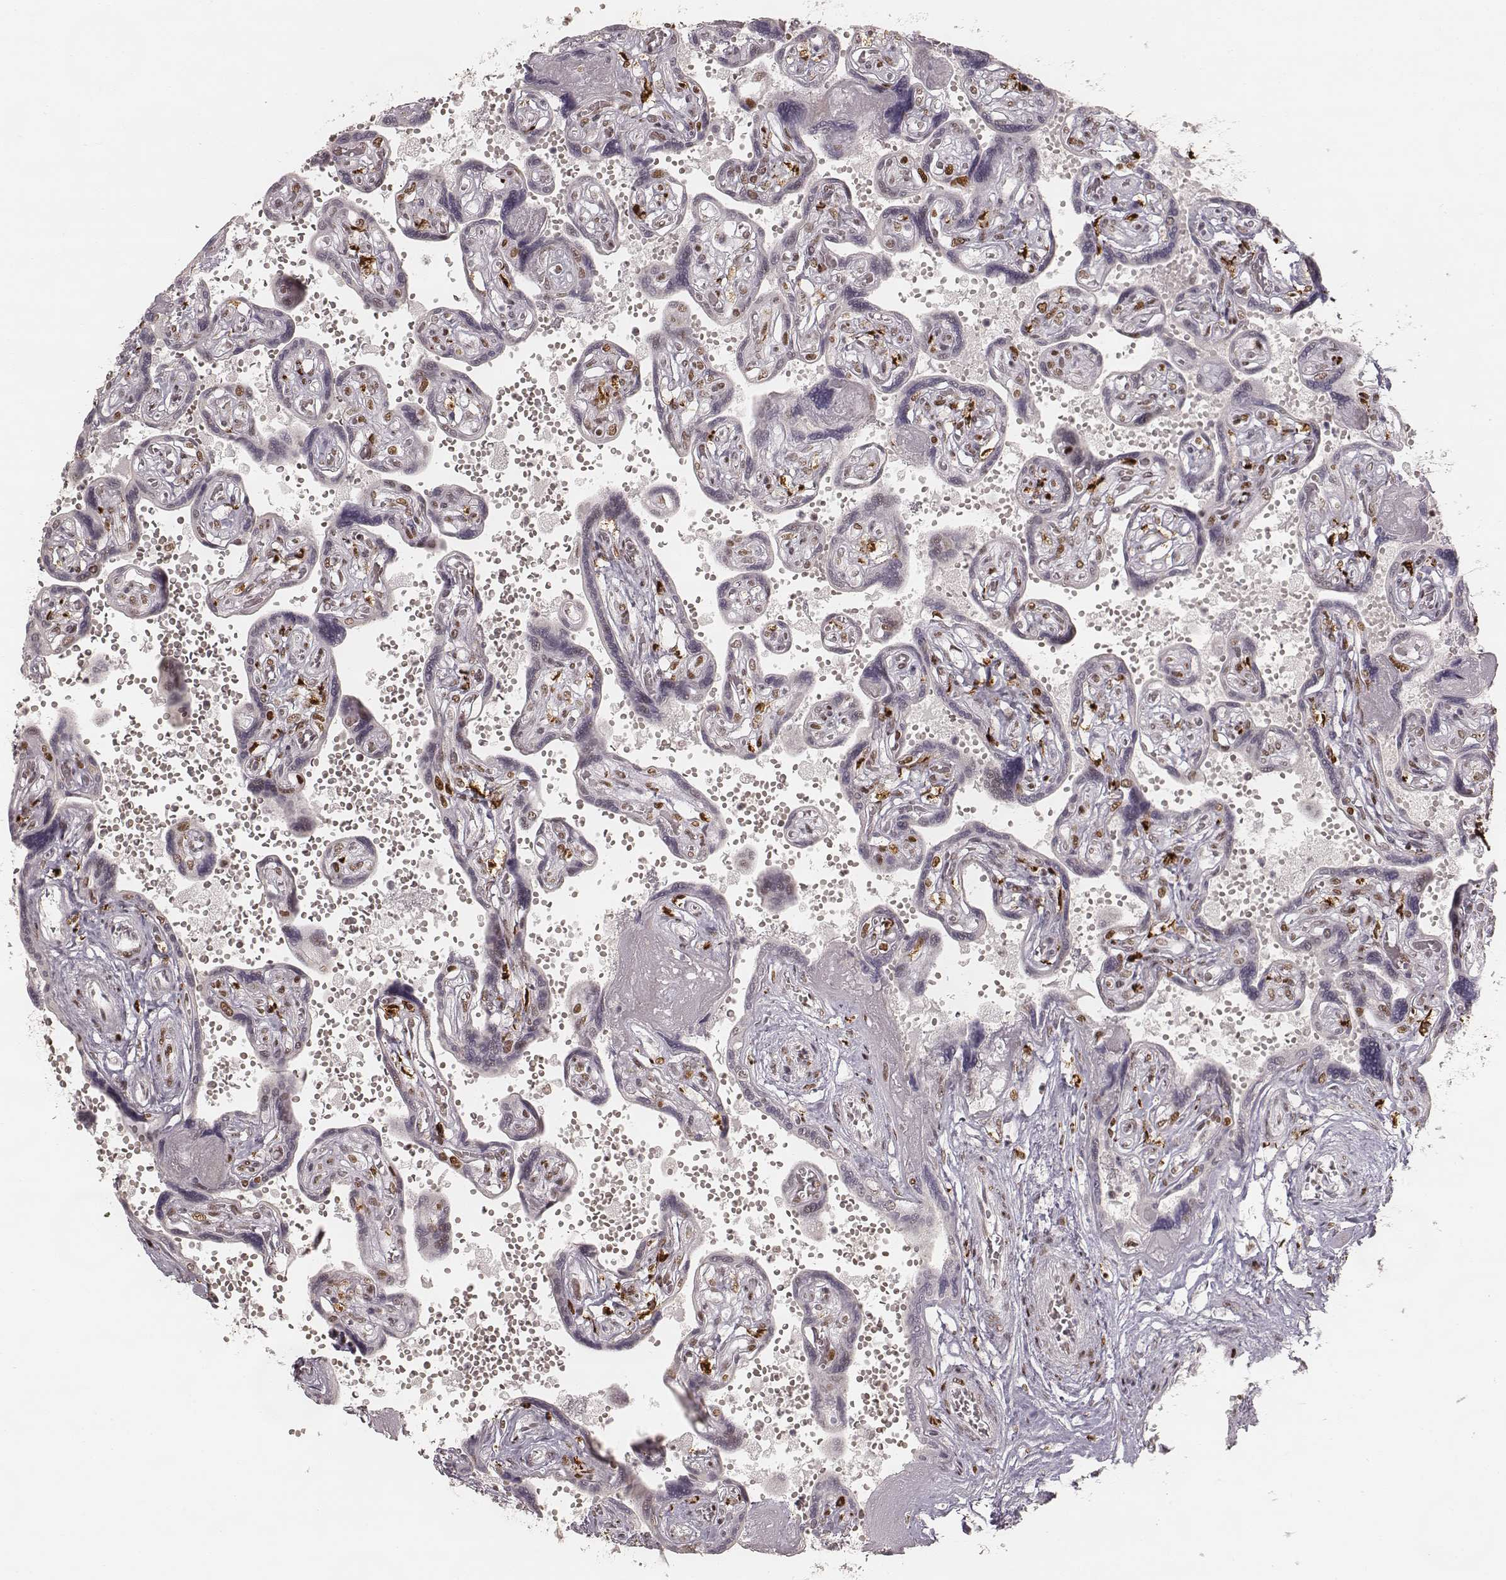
{"staining": {"intensity": "strong", "quantity": ">75%", "location": "nuclear"}, "tissue": "placenta", "cell_type": "Decidual cells", "image_type": "normal", "snomed": [{"axis": "morphology", "description": "Normal tissue, NOS"}, {"axis": "topography", "description": "Placenta"}], "caption": "This image exhibits immunohistochemistry (IHC) staining of unremarkable human placenta, with high strong nuclear expression in about >75% of decidual cells.", "gene": "HNRNPC", "patient": {"sex": "female", "age": 32}}